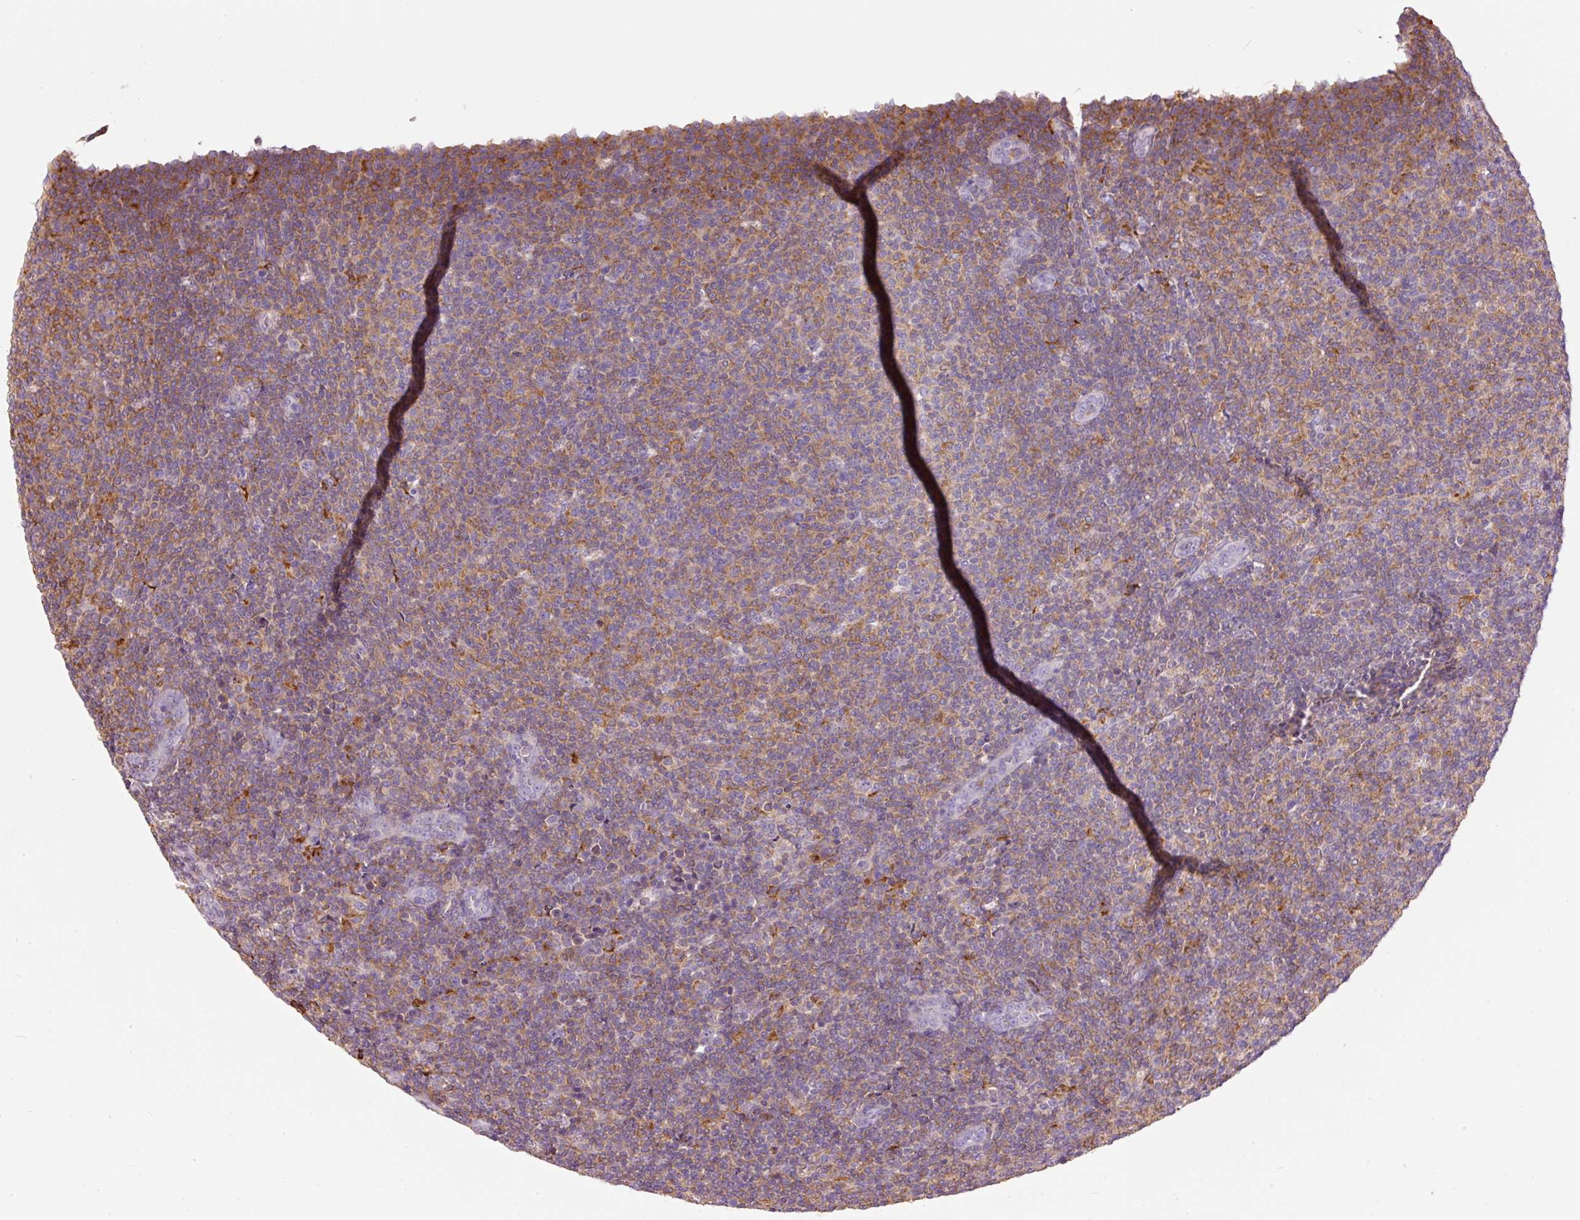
{"staining": {"intensity": "moderate", "quantity": ">75%", "location": "cytoplasmic/membranous"}, "tissue": "lymphoma", "cell_type": "Tumor cells", "image_type": "cancer", "snomed": [{"axis": "morphology", "description": "Malignant lymphoma, non-Hodgkin's type, Low grade"}, {"axis": "topography", "description": "Lymph node"}], "caption": "Malignant lymphoma, non-Hodgkin's type (low-grade) stained for a protein demonstrates moderate cytoplasmic/membranous positivity in tumor cells.", "gene": "DOK6", "patient": {"sex": "male", "age": 66}}